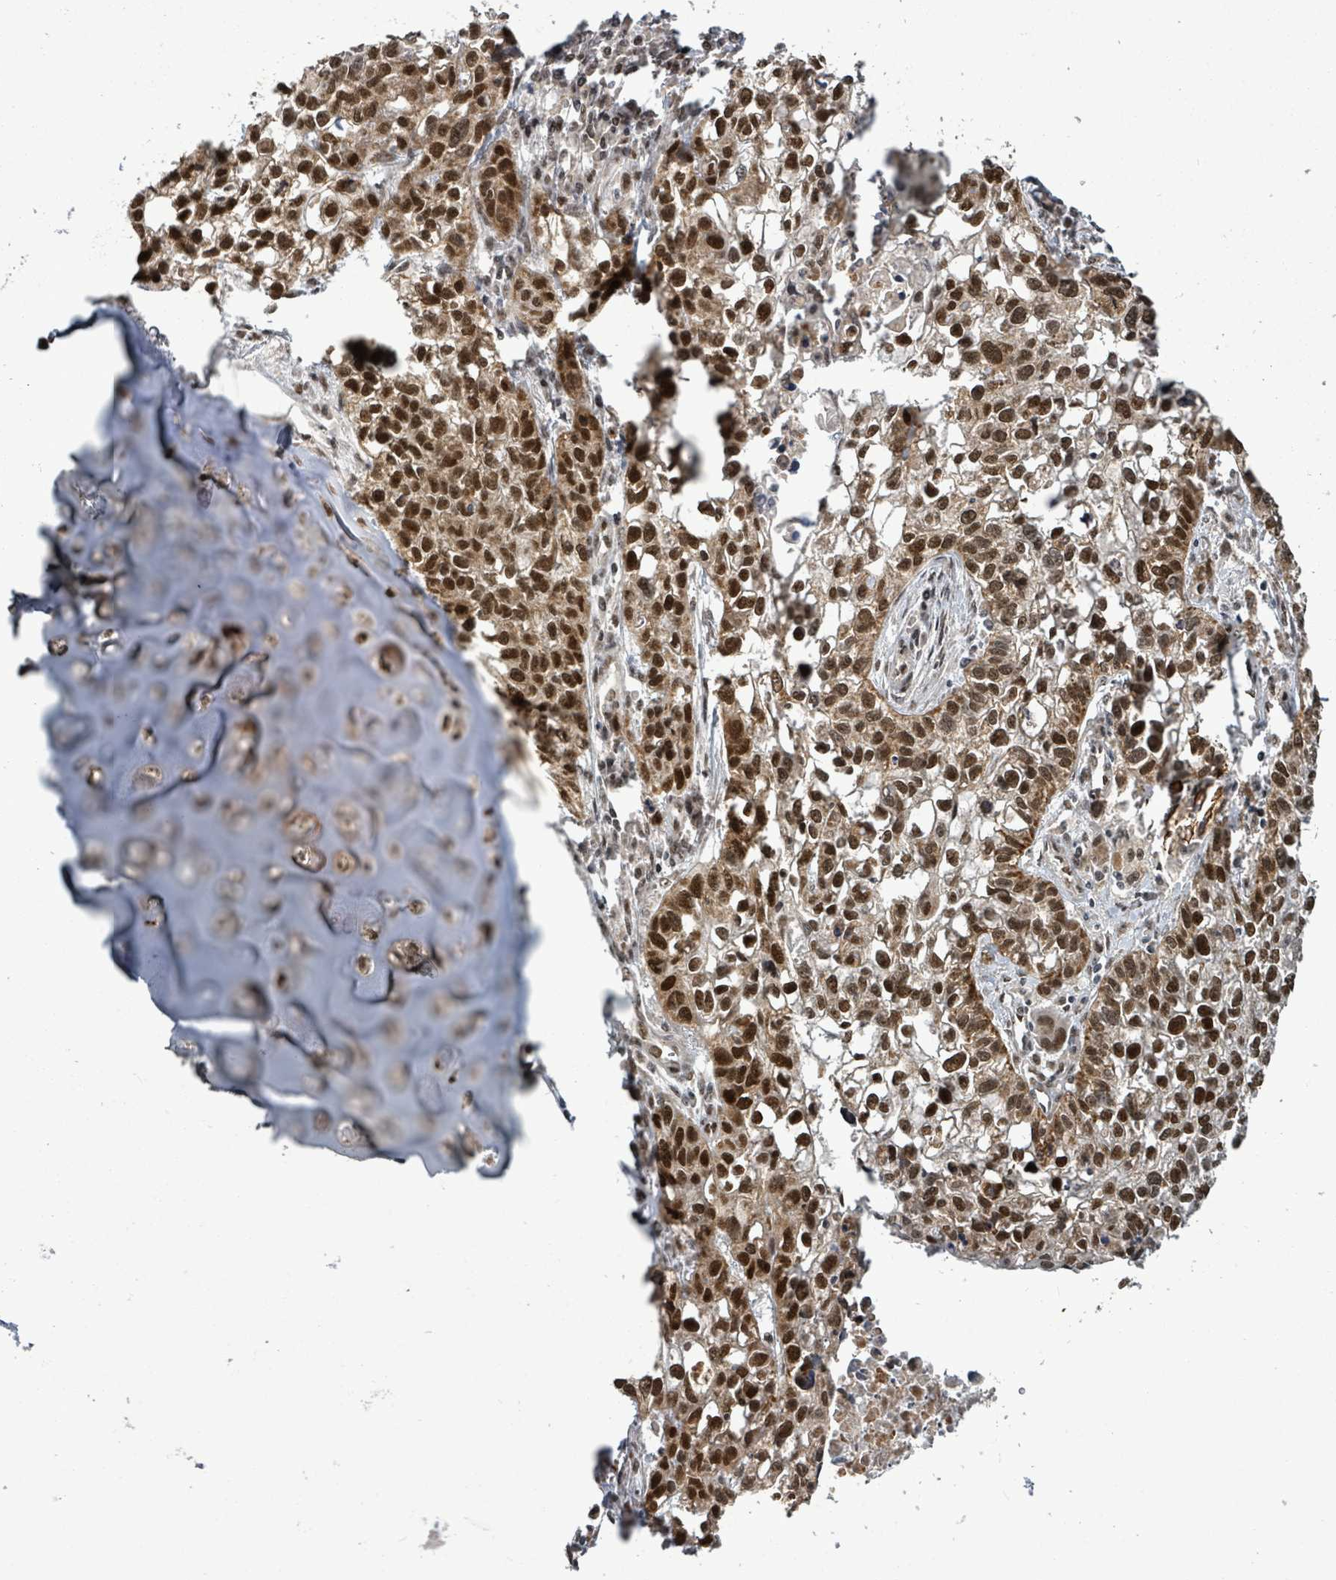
{"staining": {"intensity": "strong", "quantity": ">75%", "location": "nuclear"}, "tissue": "lung cancer", "cell_type": "Tumor cells", "image_type": "cancer", "snomed": [{"axis": "morphology", "description": "Squamous cell carcinoma, NOS"}, {"axis": "topography", "description": "Lung"}], "caption": "The photomicrograph reveals a brown stain indicating the presence of a protein in the nuclear of tumor cells in lung cancer (squamous cell carcinoma). (DAB IHC, brown staining for protein, blue staining for nuclei).", "gene": "PATZ1", "patient": {"sex": "male", "age": 74}}